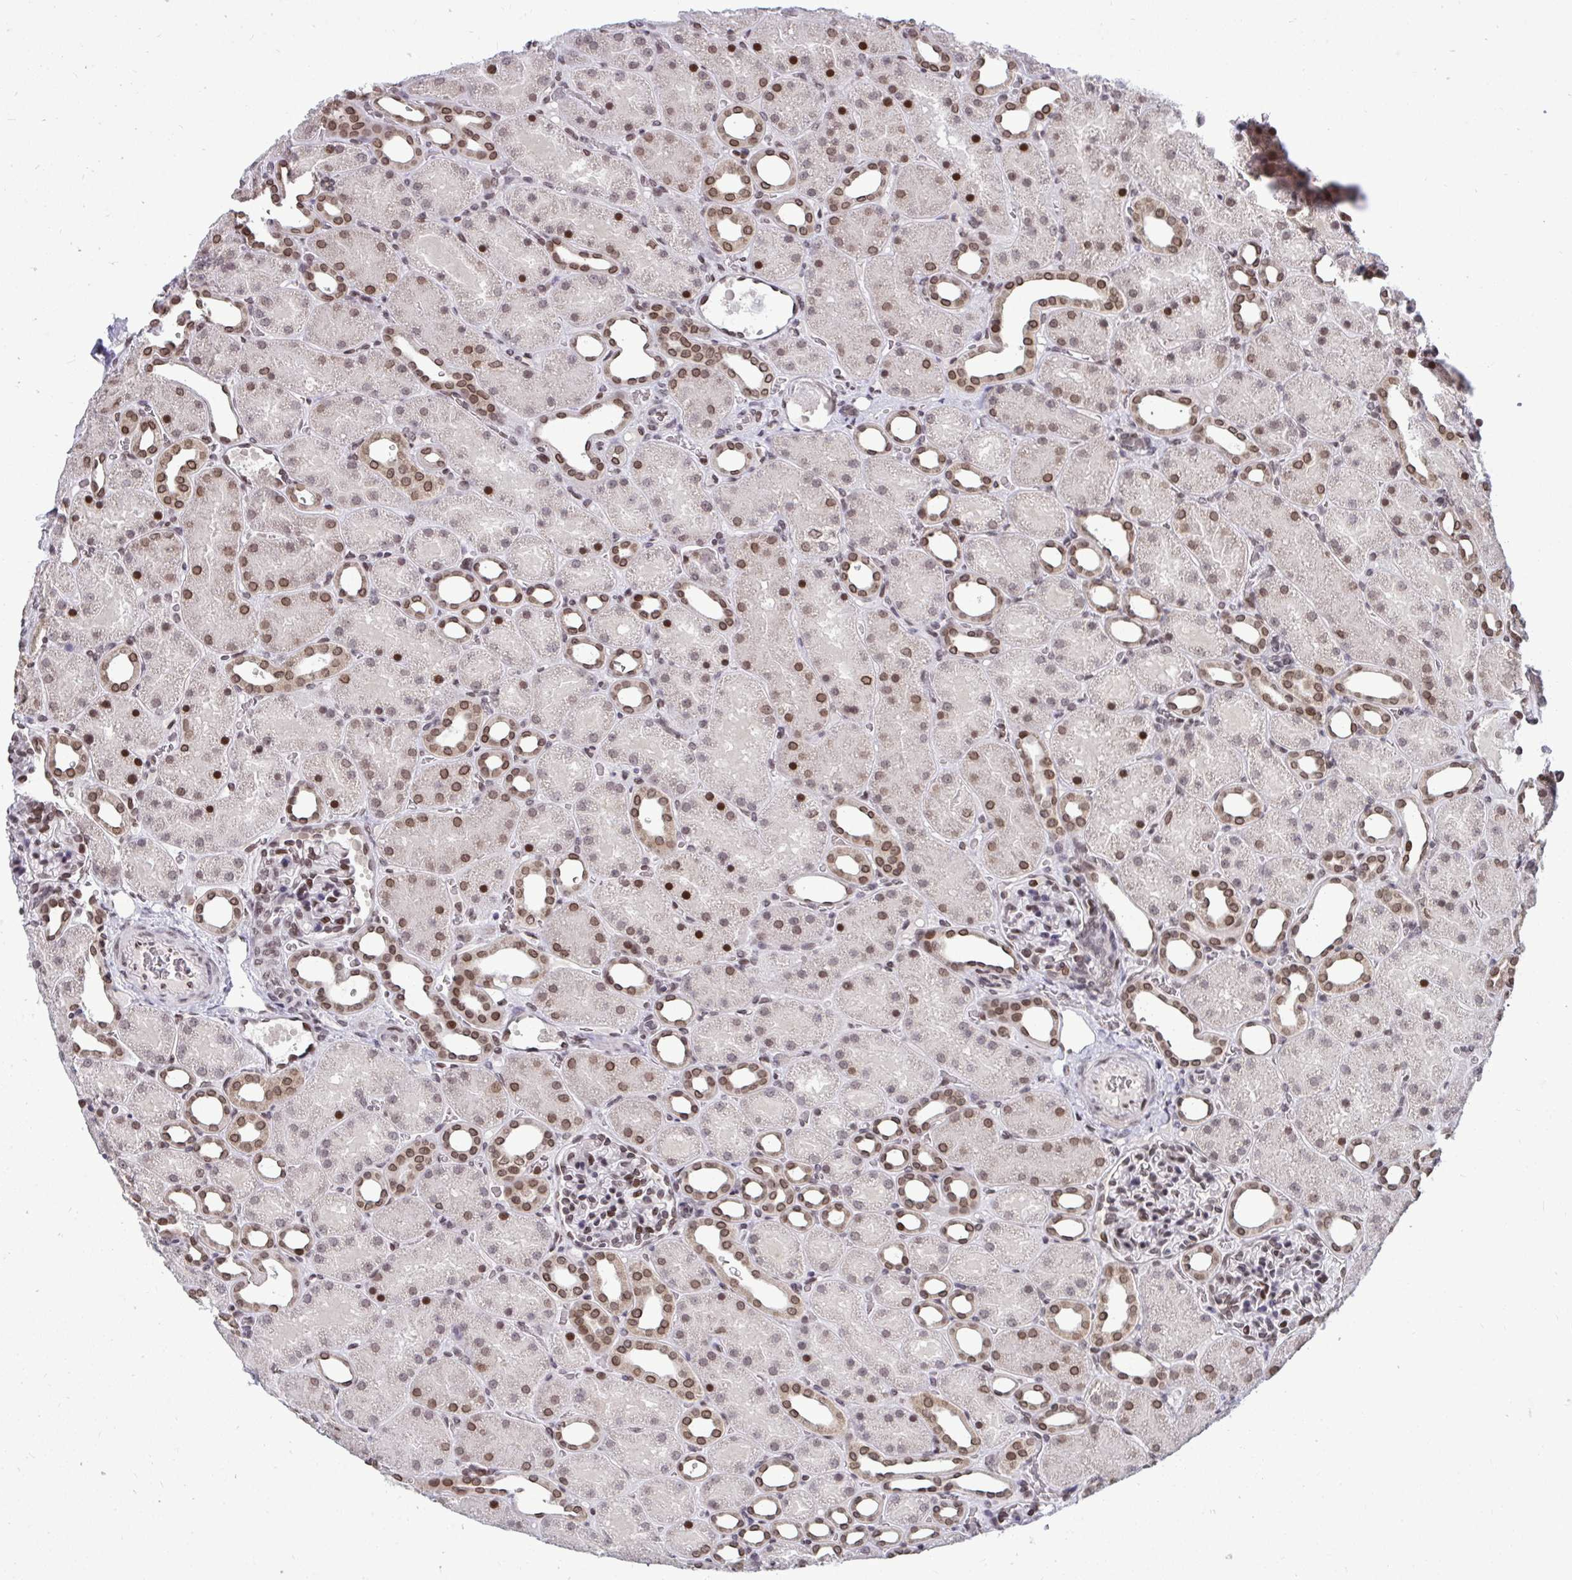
{"staining": {"intensity": "moderate", "quantity": "25%-75%", "location": "nuclear"}, "tissue": "kidney", "cell_type": "Cells in glomeruli", "image_type": "normal", "snomed": [{"axis": "morphology", "description": "Normal tissue, NOS"}, {"axis": "topography", "description": "Kidney"}], "caption": "Immunohistochemical staining of normal human kidney displays 25%-75% levels of moderate nuclear protein expression in about 25%-75% of cells in glomeruli.", "gene": "JPT1", "patient": {"sex": "male", "age": 2}}